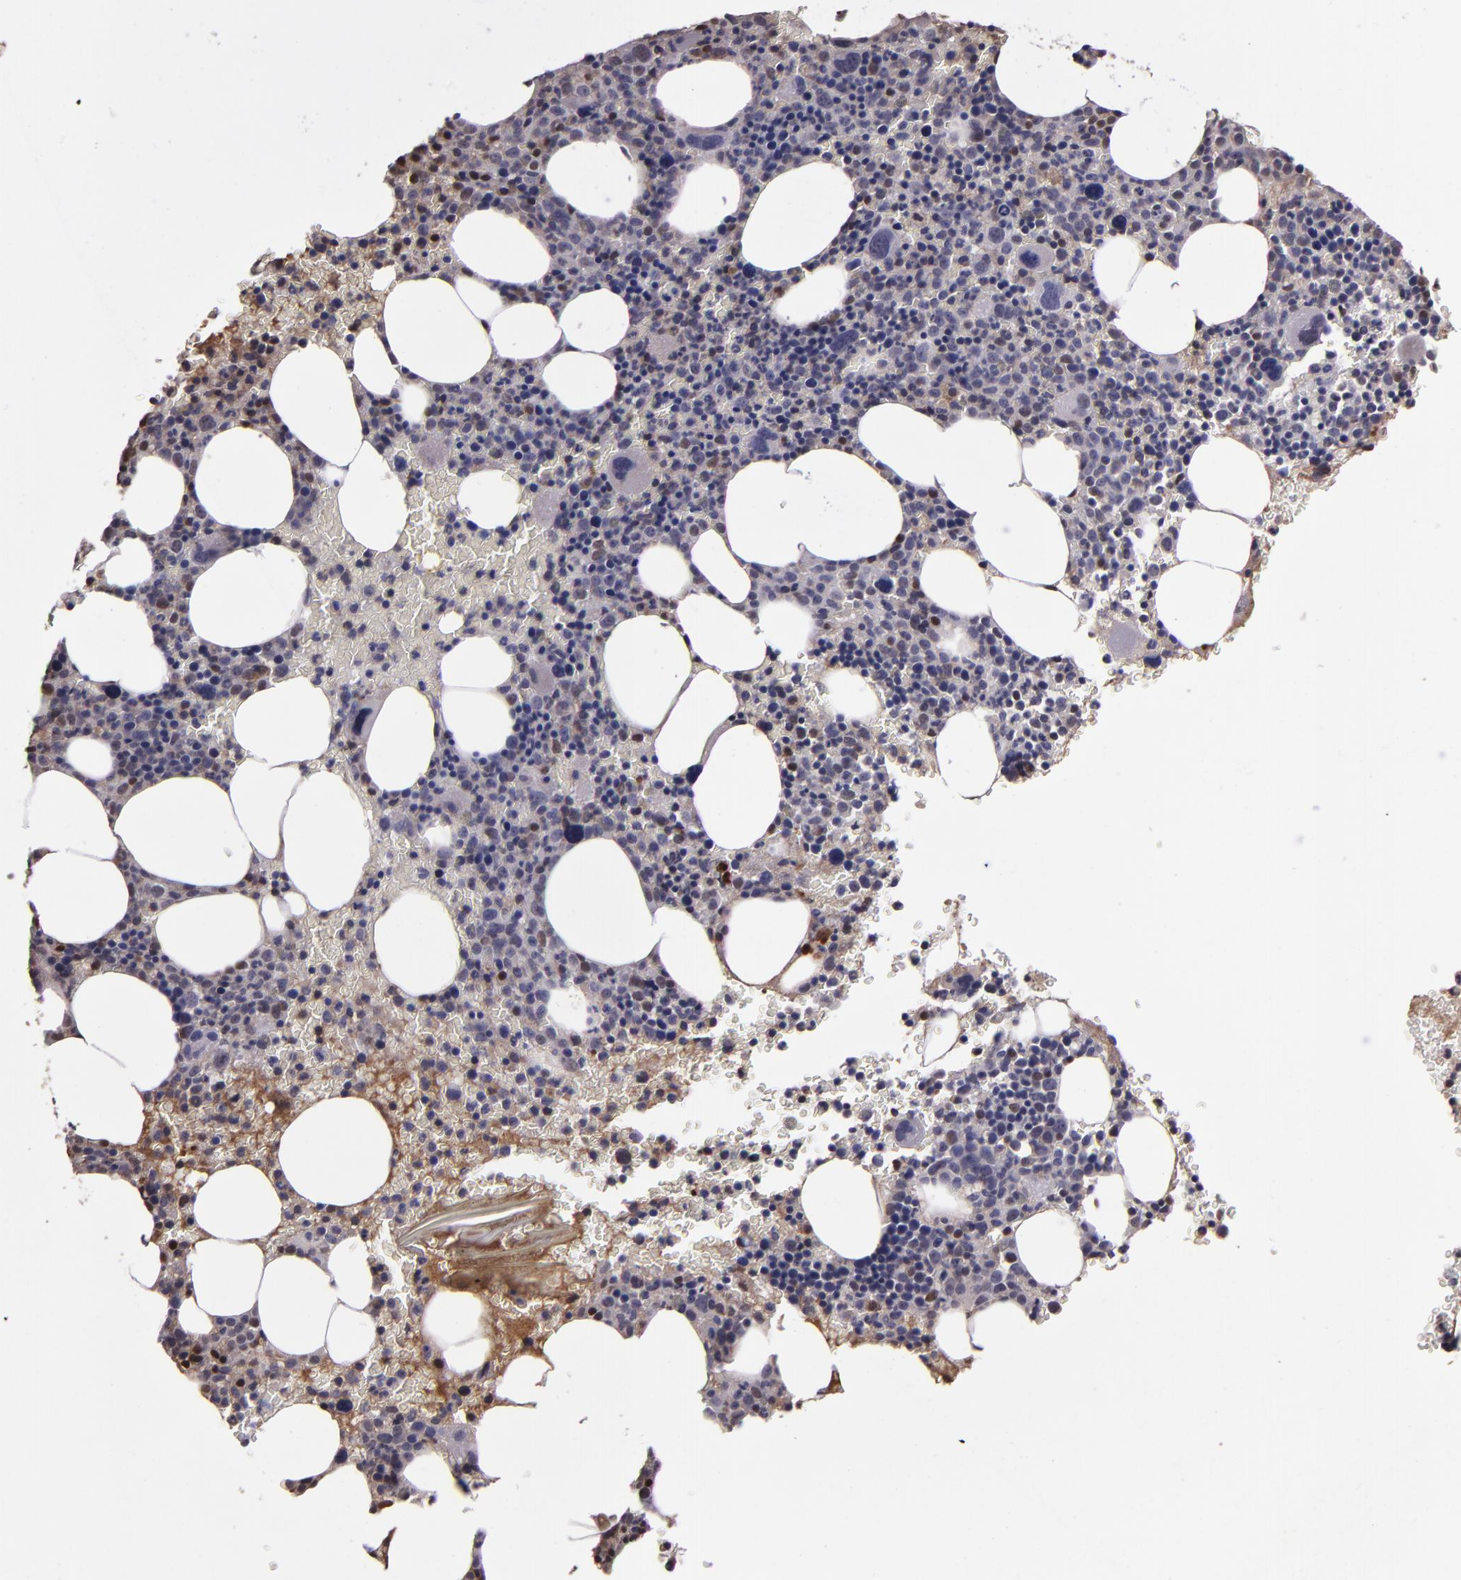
{"staining": {"intensity": "moderate", "quantity": "<25%", "location": "cytoplasmic/membranous"}, "tissue": "bone marrow", "cell_type": "Hematopoietic cells", "image_type": "normal", "snomed": [{"axis": "morphology", "description": "Normal tissue, NOS"}, {"axis": "topography", "description": "Bone marrow"}], "caption": "Moderate cytoplasmic/membranous expression is appreciated in about <25% of hematopoietic cells in normal bone marrow. (Stains: DAB in brown, nuclei in blue, Microscopy: brightfield microscopy at high magnification).", "gene": "SERPINF2", "patient": {"sex": "male", "age": 68}}